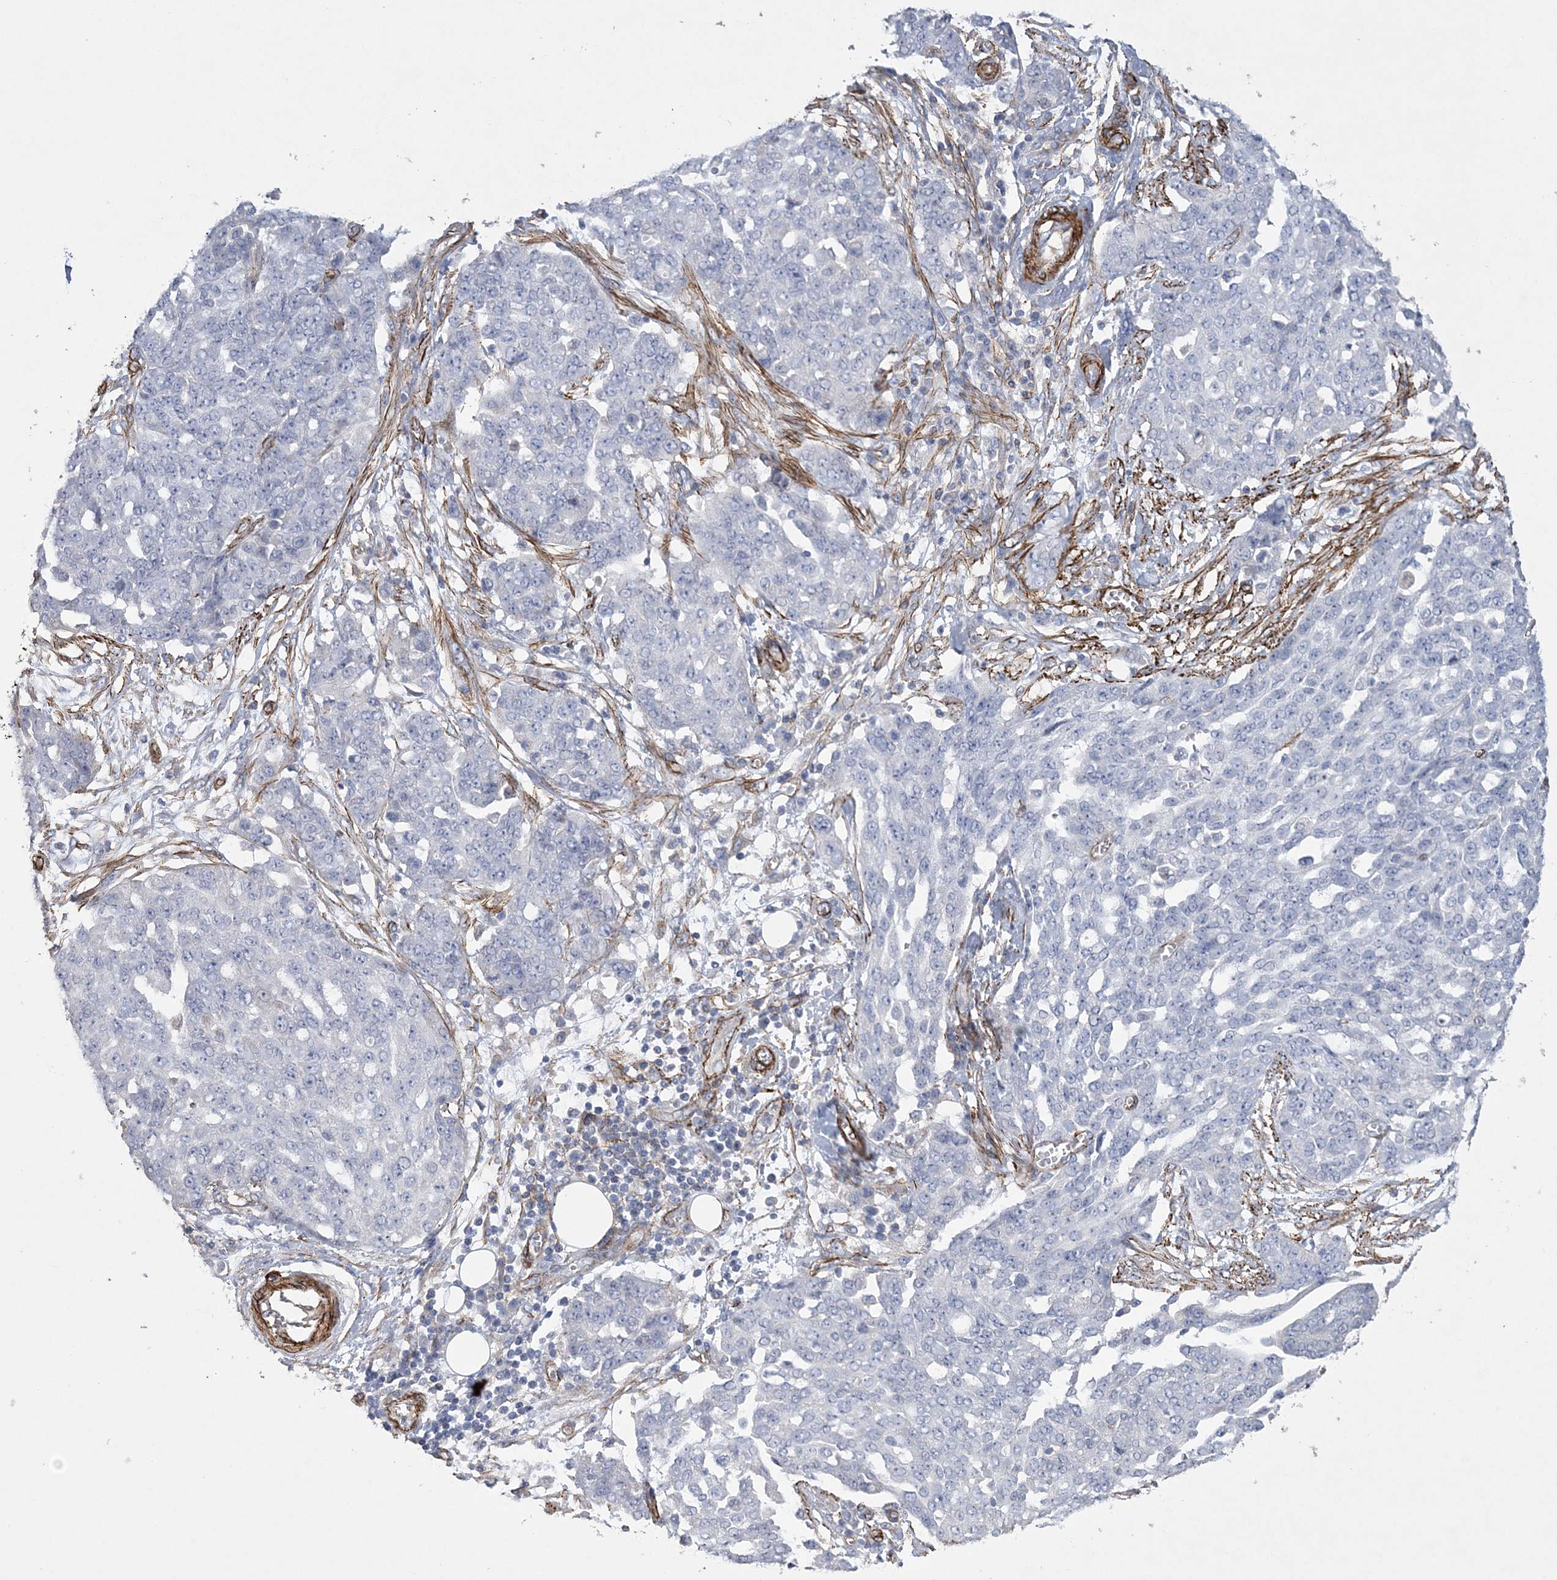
{"staining": {"intensity": "negative", "quantity": "none", "location": "none"}, "tissue": "ovarian cancer", "cell_type": "Tumor cells", "image_type": "cancer", "snomed": [{"axis": "morphology", "description": "Cystadenocarcinoma, serous, NOS"}, {"axis": "topography", "description": "Soft tissue"}, {"axis": "topography", "description": "Ovary"}], "caption": "Tumor cells show no significant protein expression in ovarian cancer. Nuclei are stained in blue.", "gene": "ARSJ", "patient": {"sex": "female", "age": 57}}